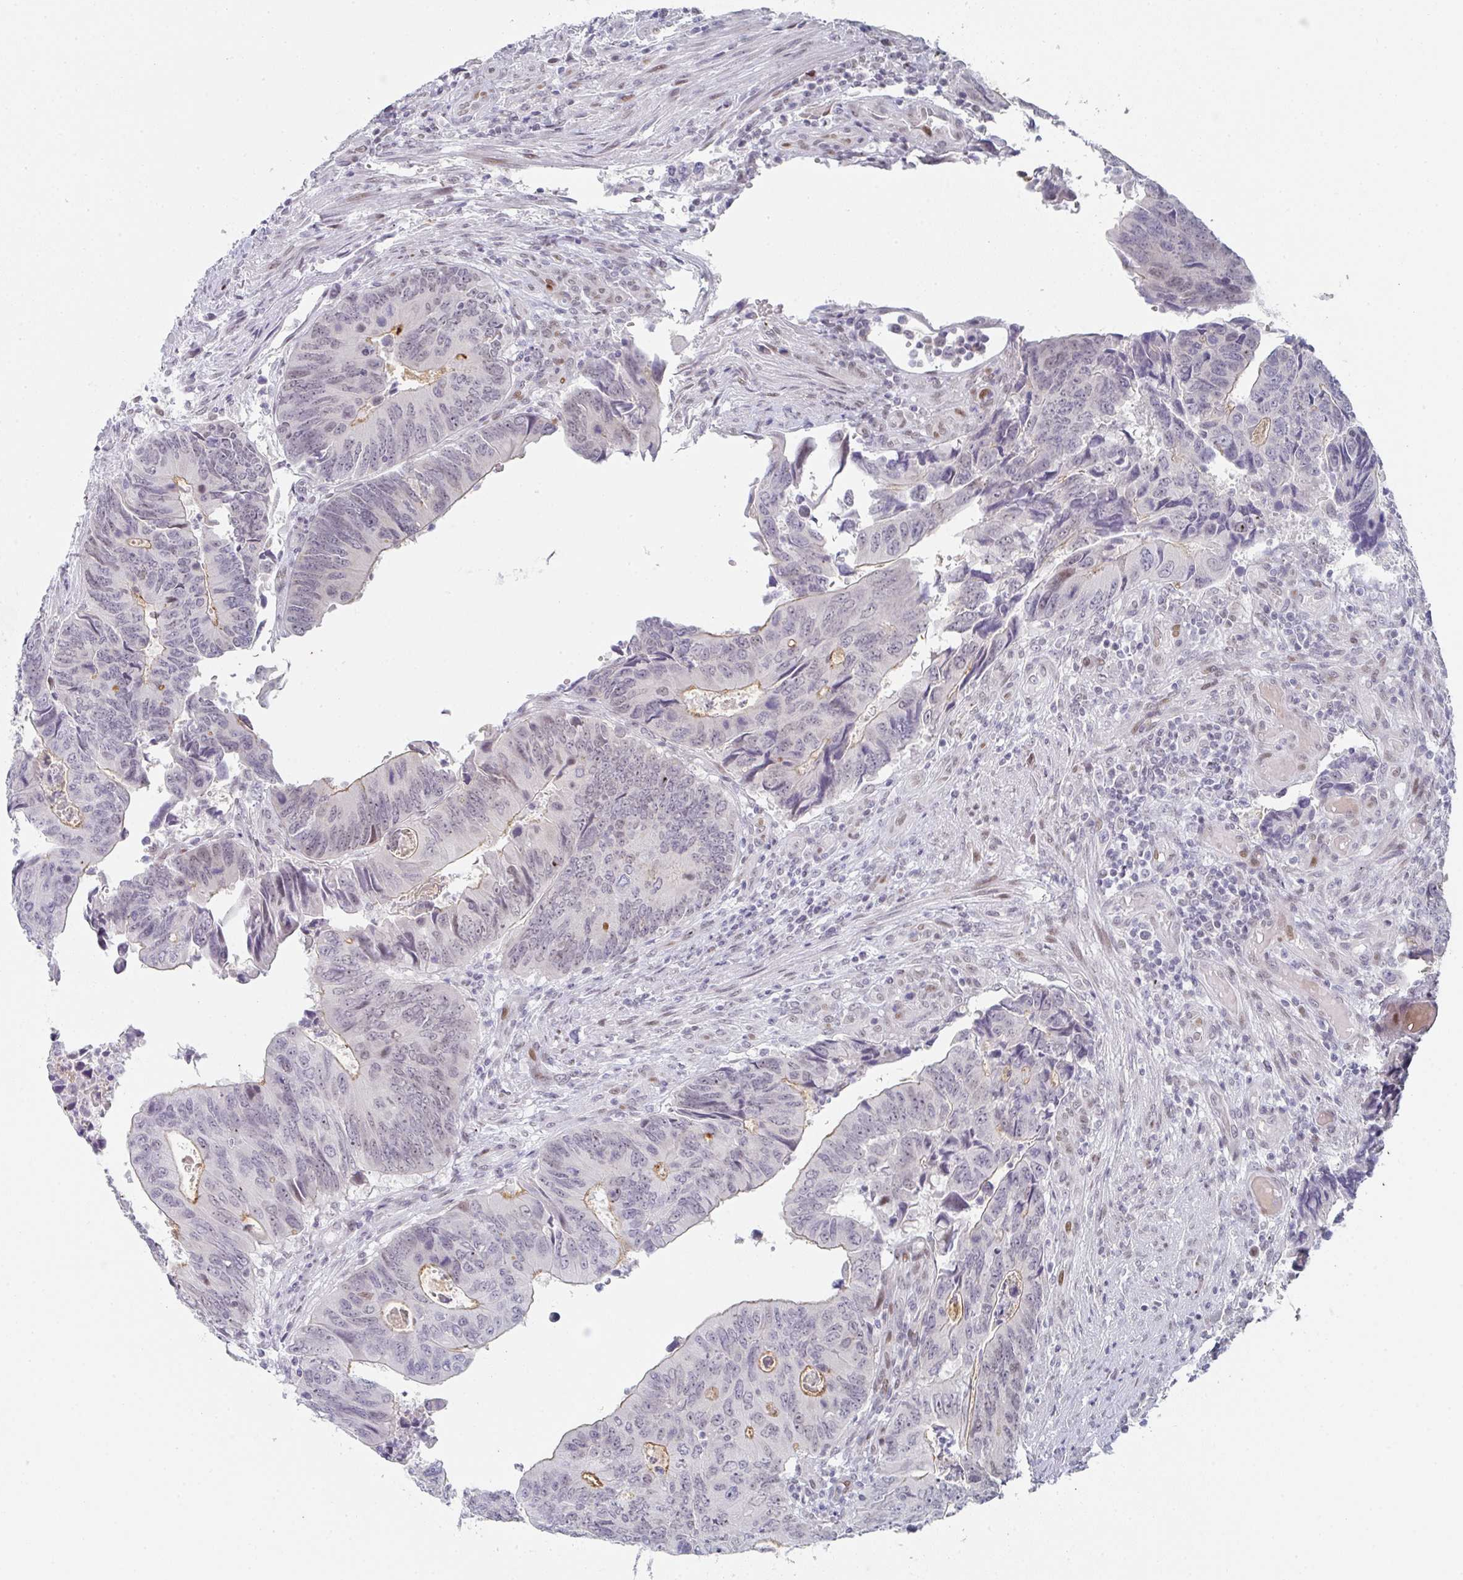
{"staining": {"intensity": "weak", "quantity": "<25%", "location": "cytoplasmic/membranous"}, "tissue": "colorectal cancer", "cell_type": "Tumor cells", "image_type": "cancer", "snomed": [{"axis": "morphology", "description": "Adenocarcinoma, NOS"}, {"axis": "topography", "description": "Colon"}], "caption": "Immunohistochemistry (IHC) of adenocarcinoma (colorectal) demonstrates no expression in tumor cells.", "gene": "POU2AF2", "patient": {"sex": "male", "age": 87}}